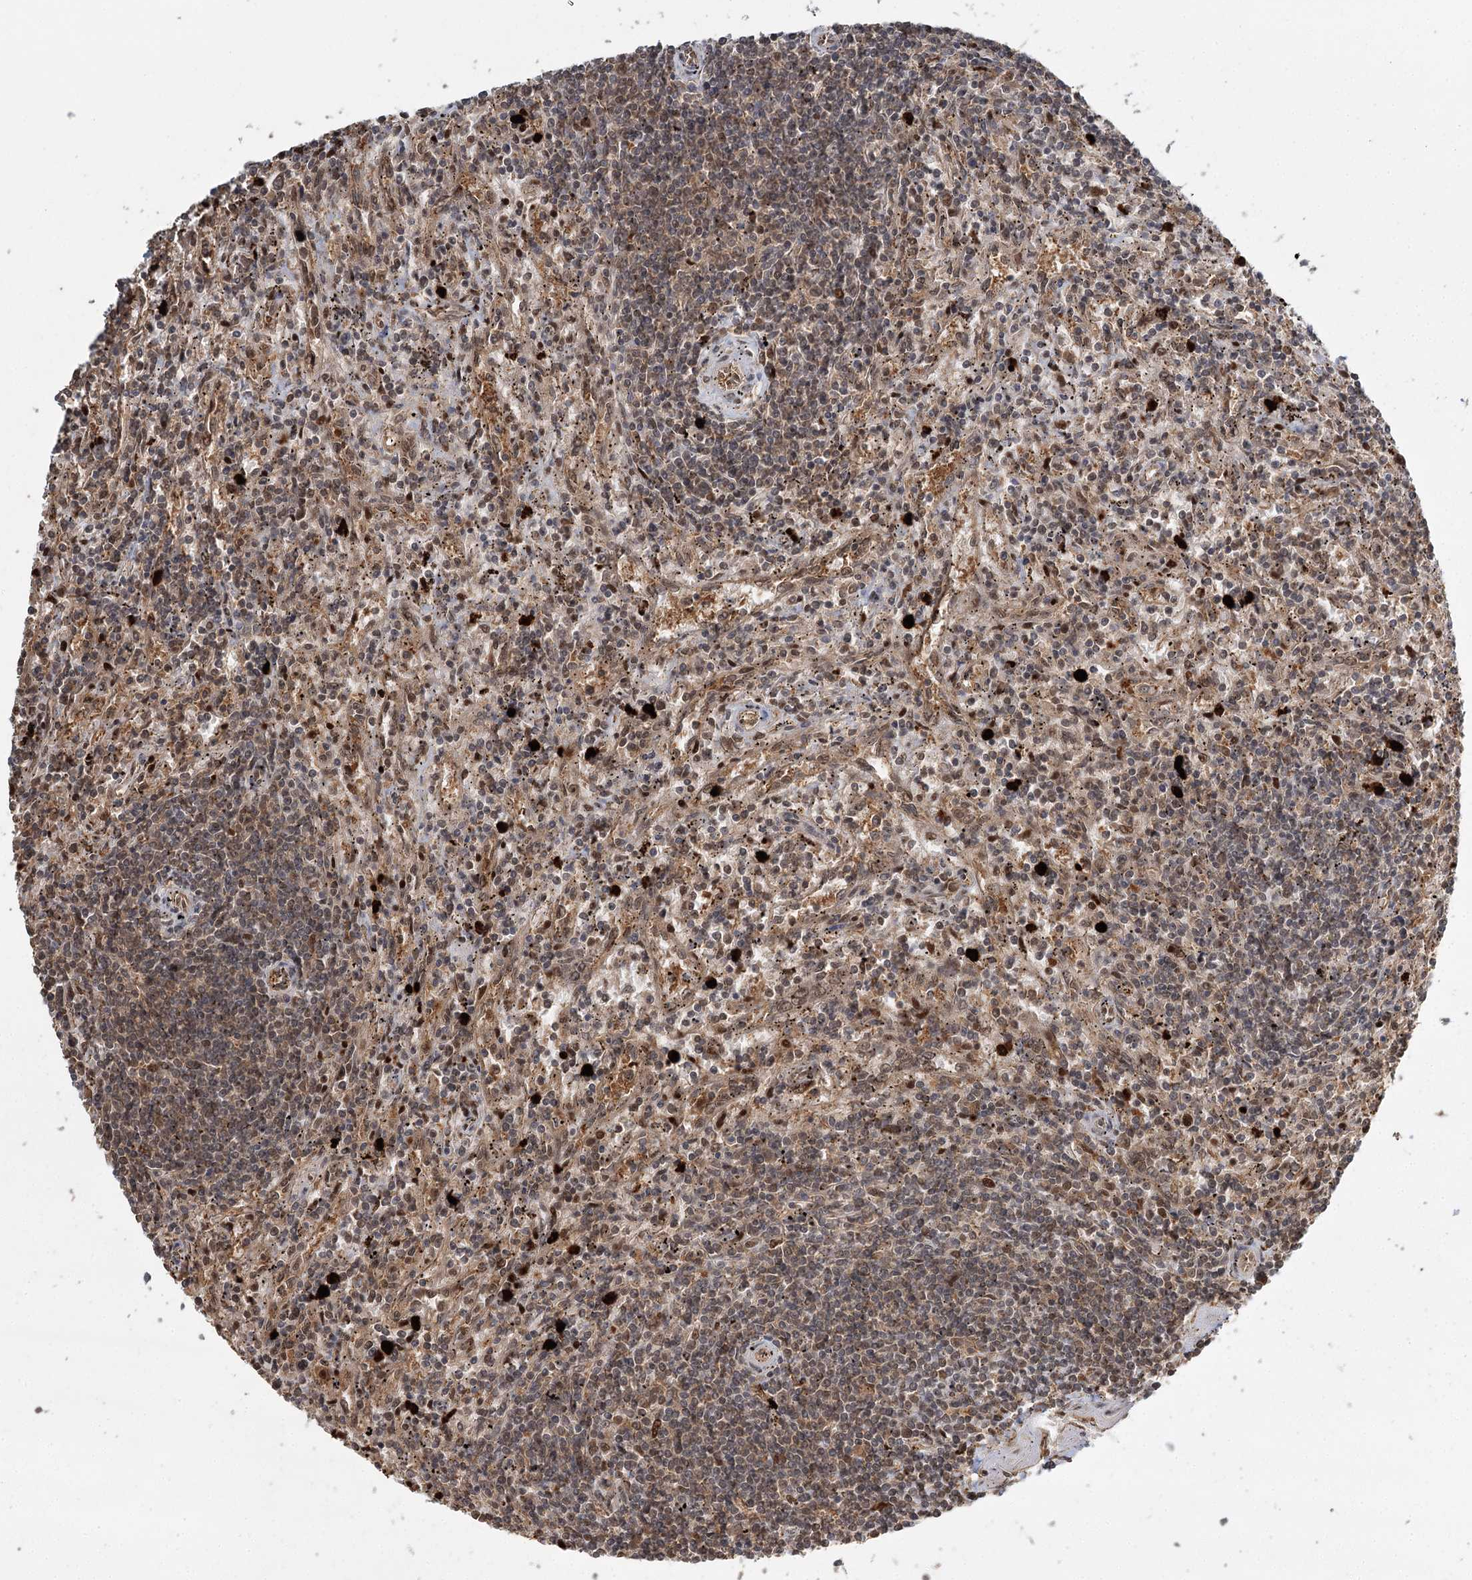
{"staining": {"intensity": "weak", "quantity": "25%-75%", "location": "nuclear"}, "tissue": "lymphoma", "cell_type": "Tumor cells", "image_type": "cancer", "snomed": [{"axis": "morphology", "description": "Malignant lymphoma, non-Hodgkin's type, Low grade"}, {"axis": "topography", "description": "Spleen"}], "caption": "Immunohistochemical staining of malignant lymphoma, non-Hodgkin's type (low-grade) shows low levels of weak nuclear staining in approximately 25%-75% of tumor cells.", "gene": "N6AMT1", "patient": {"sex": "male", "age": 76}}